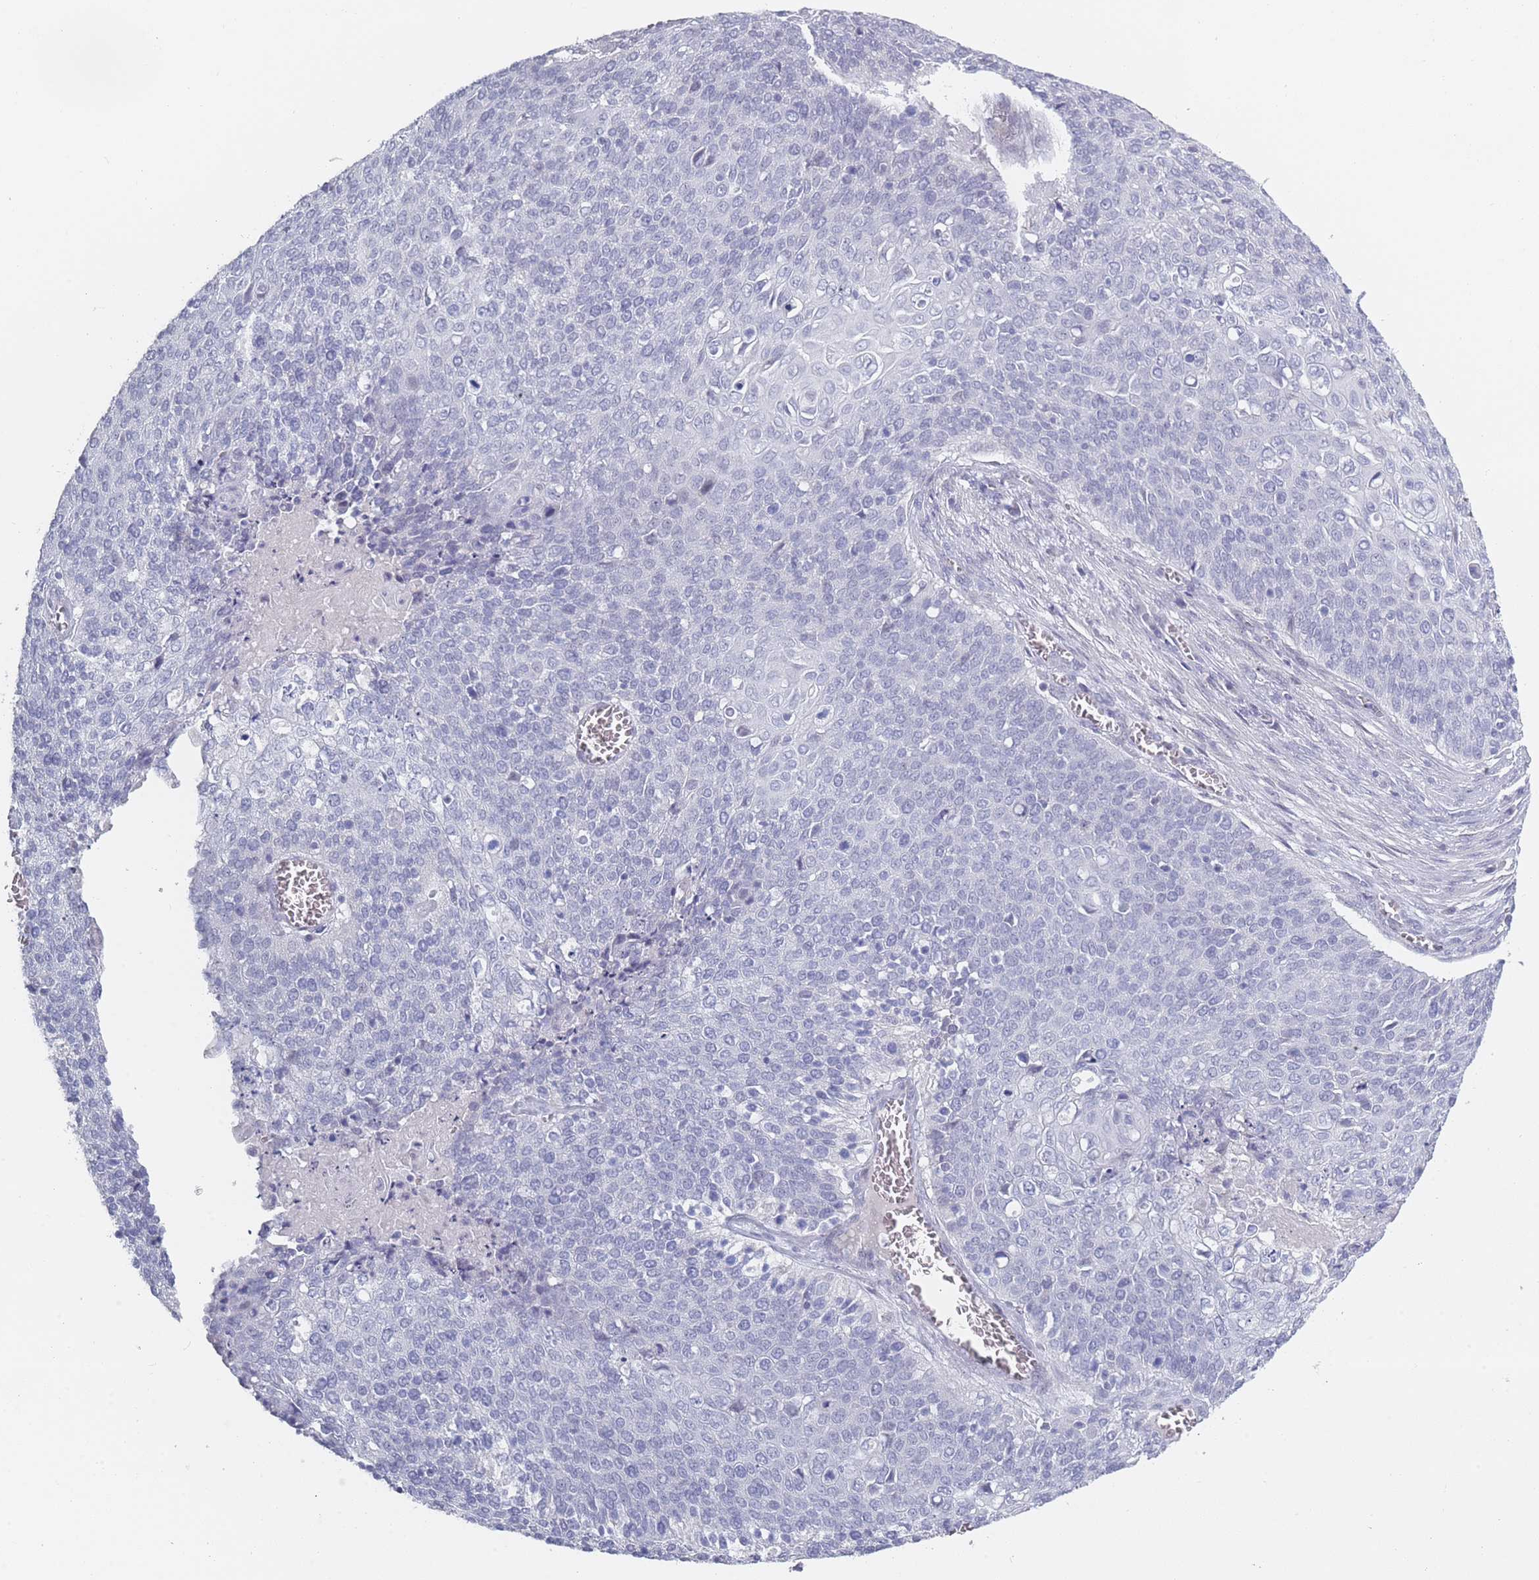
{"staining": {"intensity": "negative", "quantity": "none", "location": "none"}, "tissue": "cervical cancer", "cell_type": "Tumor cells", "image_type": "cancer", "snomed": [{"axis": "morphology", "description": "Squamous cell carcinoma, NOS"}, {"axis": "topography", "description": "Cervix"}], "caption": "Immunohistochemical staining of cervical cancer demonstrates no significant staining in tumor cells. (DAB IHC visualized using brightfield microscopy, high magnification).", "gene": "ROS1", "patient": {"sex": "female", "age": 39}}